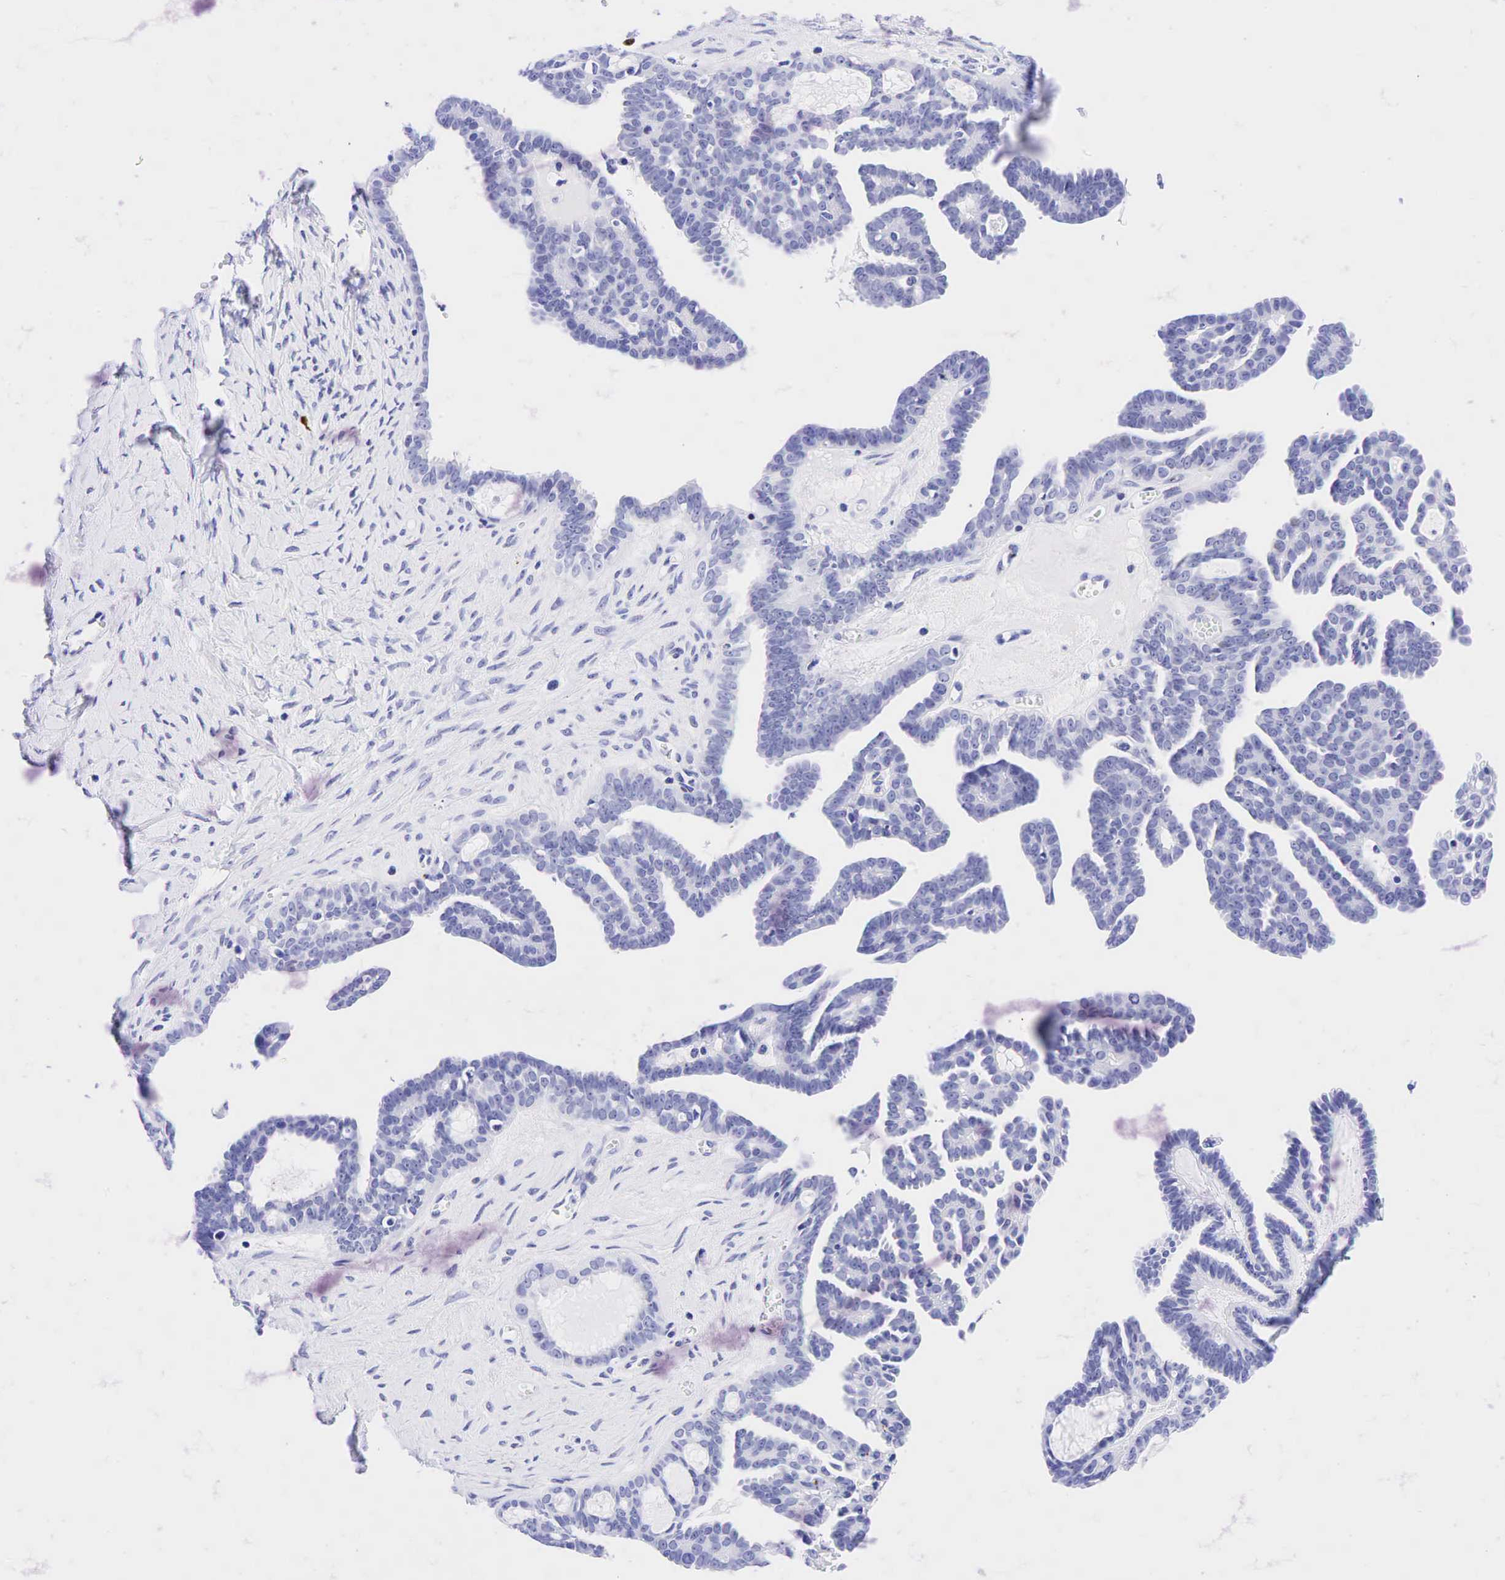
{"staining": {"intensity": "negative", "quantity": "none", "location": "none"}, "tissue": "ovarian cancer", "cell_type": "Tumor cells", "image_type": "cancer", "snomed": [{"axis": "morphology", "description": "Cystadenocarcinoma, serous, NOS"}, {"axis": "topography", "description": "Ovary"}], "caption": "Immunohistochemistry (IHC) photomicrograph of ovarian serous cystadenocarcinoma stained for a protein (brown), which demonstrates no expression in tumor cells.", "gene": "CD79A", "patient": {"sex": "female", "age": 71}}